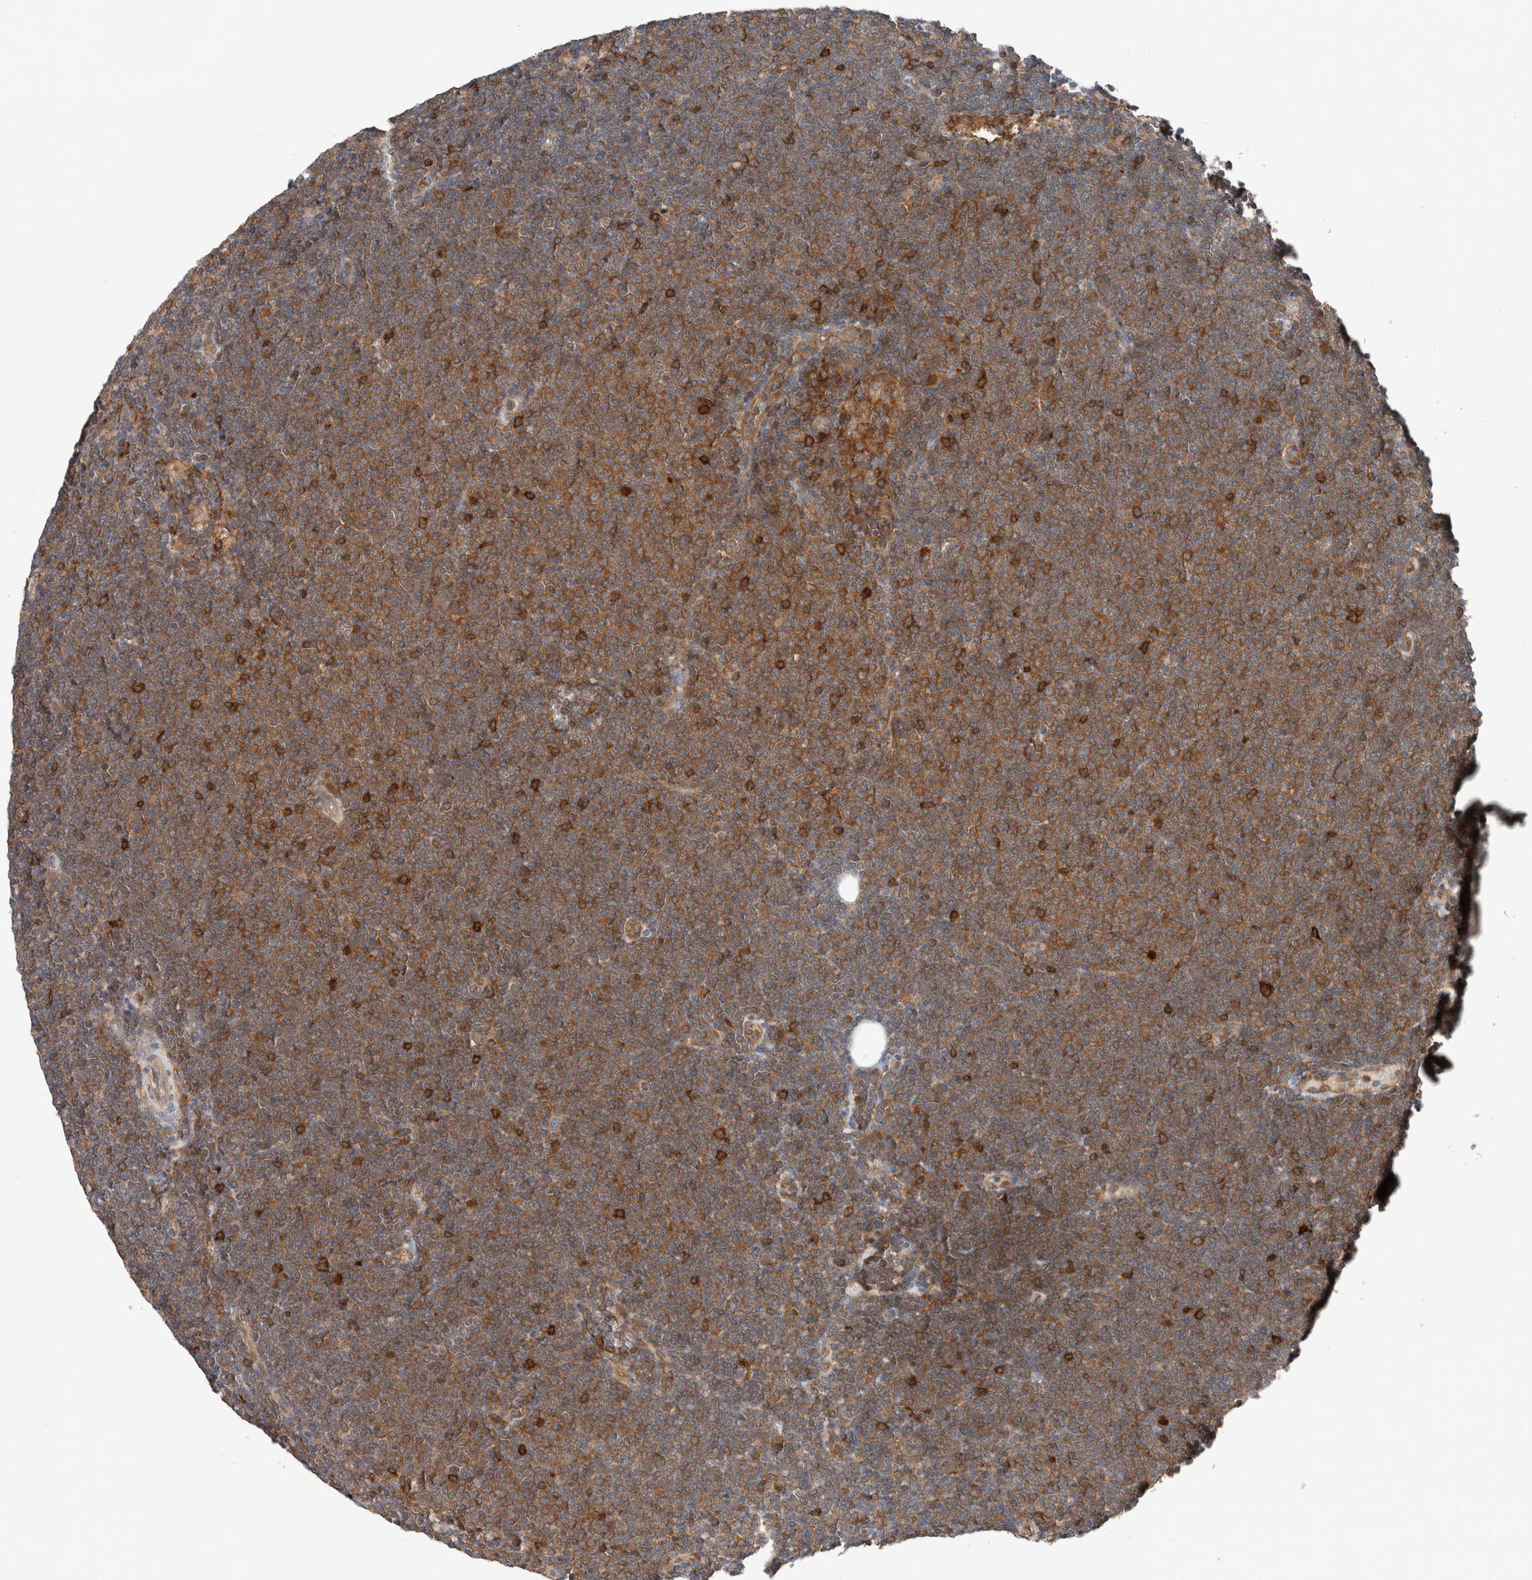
{"staining": {"intensity": "moderate", "quantity": ">75%", "location": "cytoplasmic/membranous"}, "tissue": "lymphoma", "cell_type": "Tumor cells", "image_type": "cancer", "snomed": [{"axis": "morphology", "description": "Malignant lymphoma, non-Hodgkin's type, Low grade"}, {"axis": "topography", "description": "Lymph node"}], "caption": "Protein expression analysis of lymphoma demonstrates moderate cytoplasmic/membranous expression in about >75% of tumor cells.", "gene": "XPNPEP1", "patient": {"sex": "female", "age": 53}}